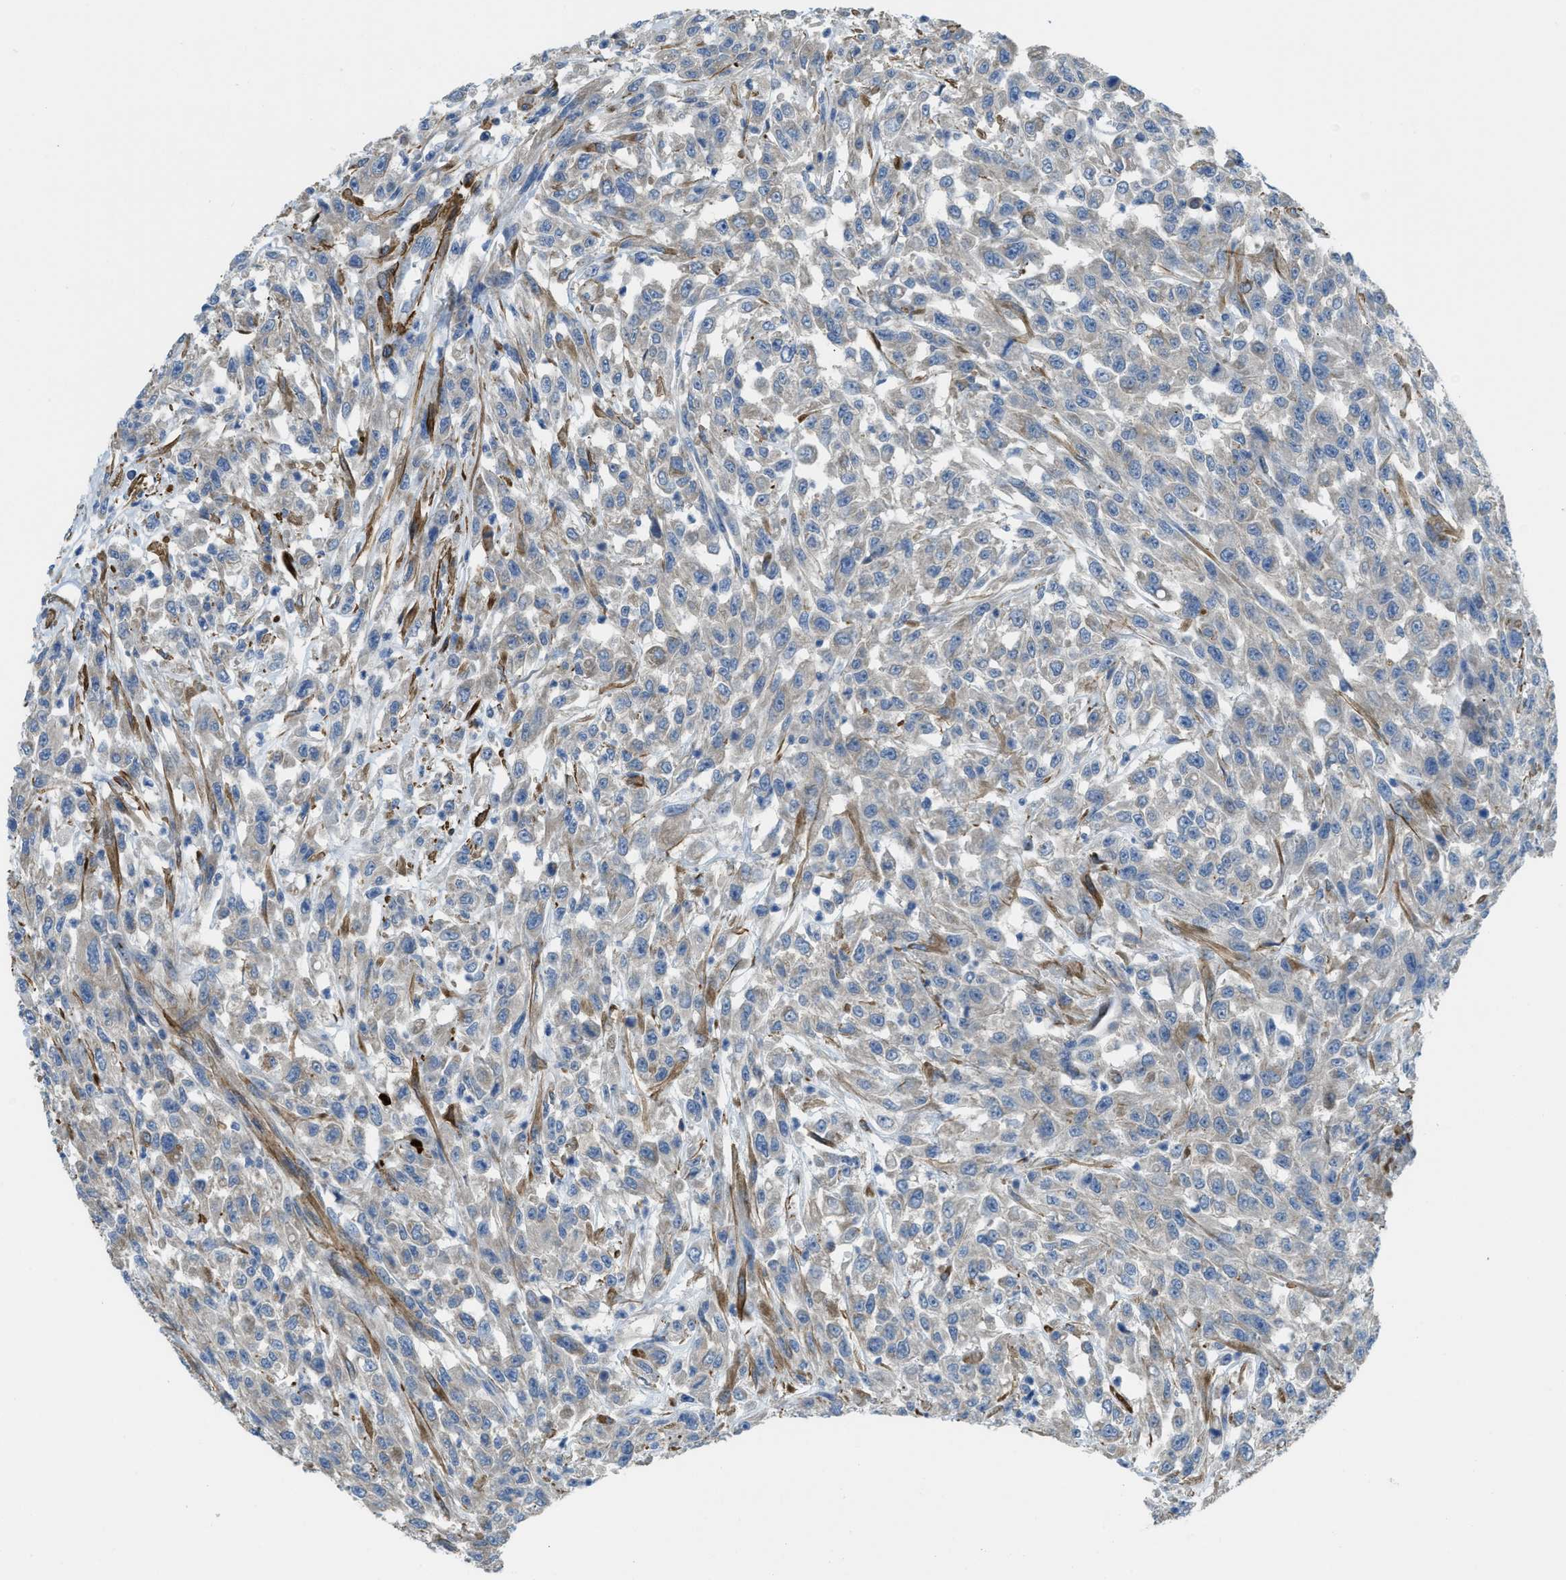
{"staining": {"intensity": "negative", "quantity": "none", "location": "none"}, "tissue": "urothelial cancer", "cell_type": "Tumor cells", "image_type": "cancer", "snomed": [{"axis": "morphology", "description": "Urothelial carcinoma, High grade"}, {"axis": "topography", "description": "Urinary bladder"}], "caption": "Tumor cells show no significant protein staining in high-grade urothelial carcinoma. The staining is performed using DAB (3,3'-diaminobenzidine) brown chromogen with nuclei counter-stained in using hematoxylin.", "gene": "BMPR1A", "patient": {"sex": "male", "age": 46}}